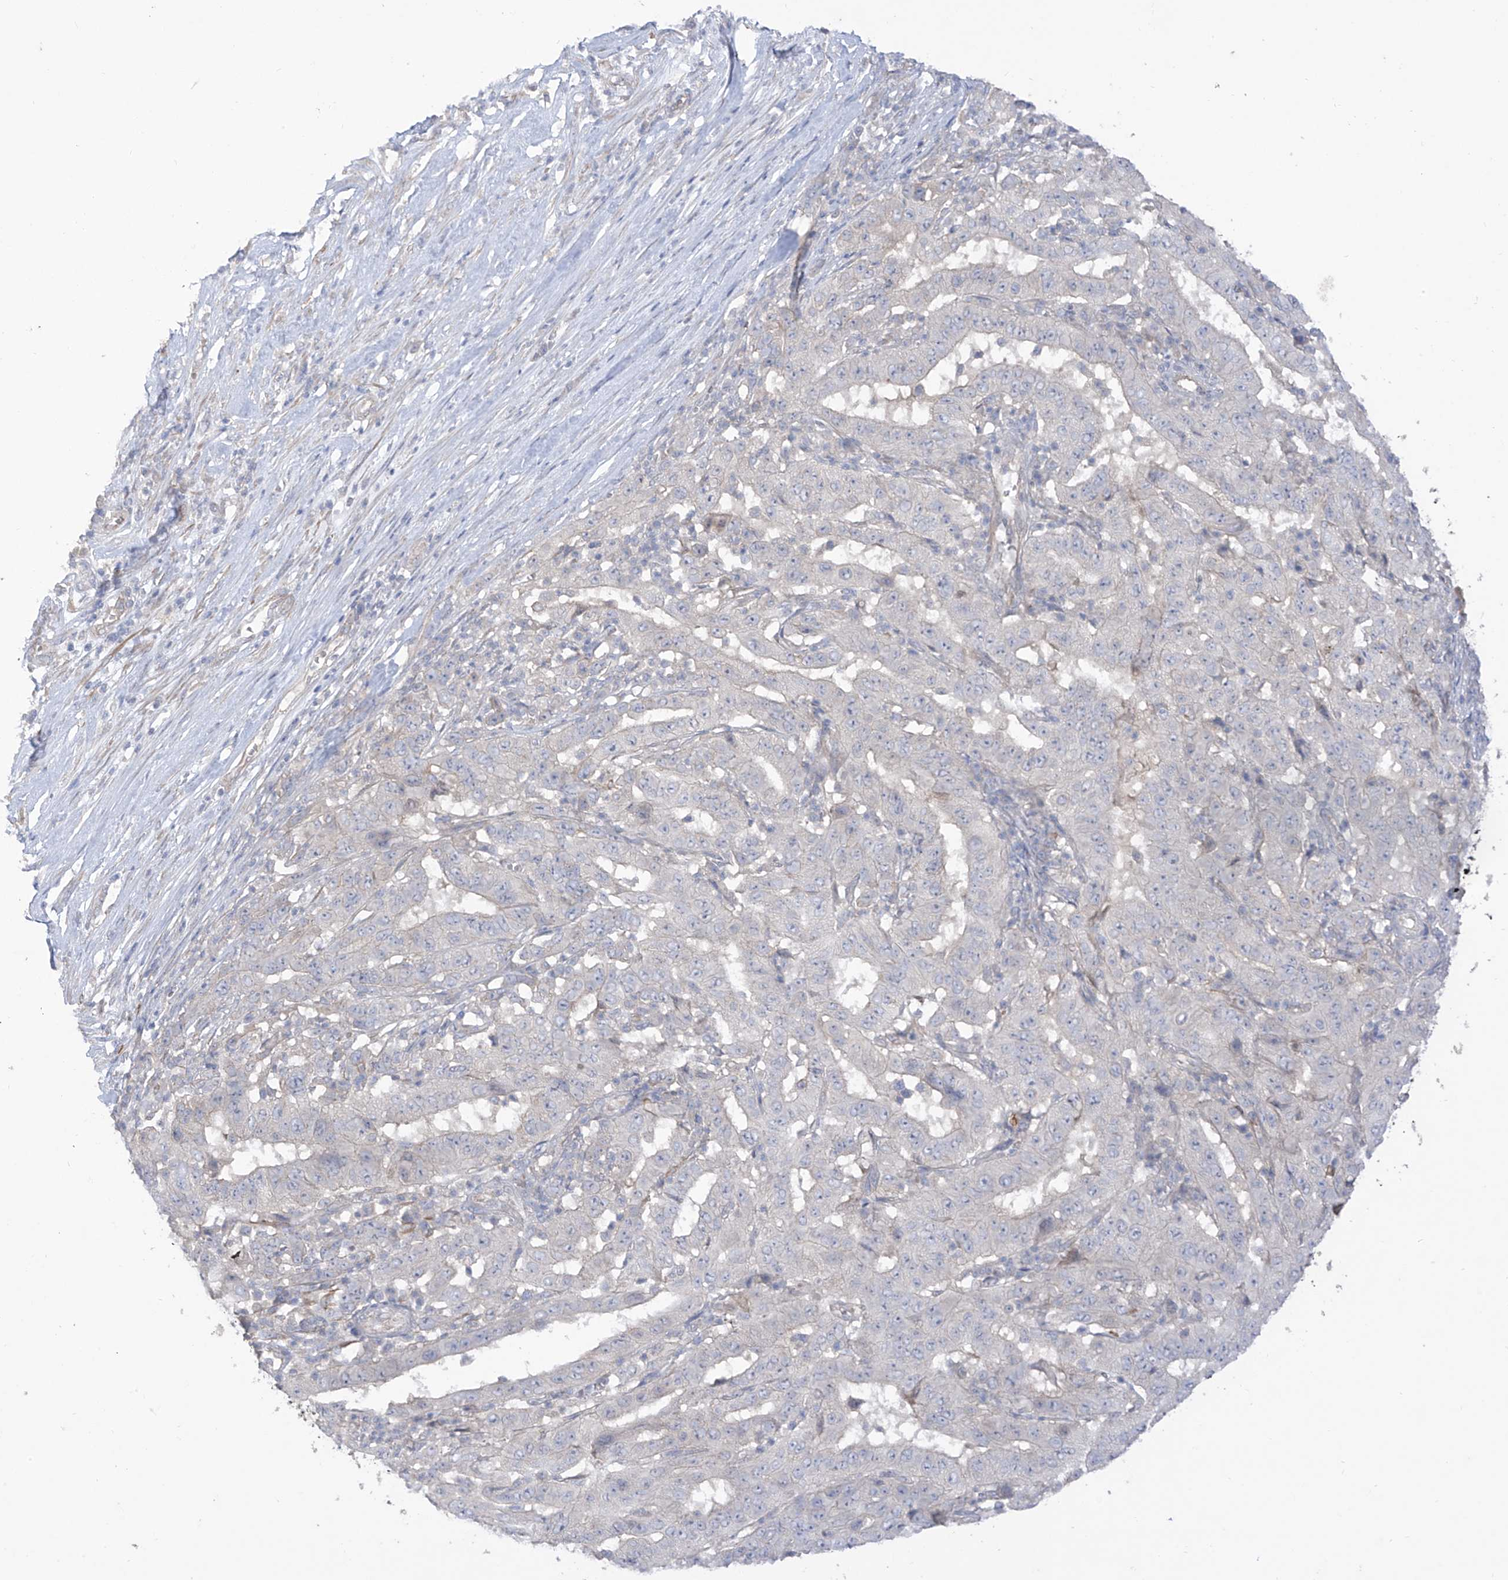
{"staining": {"intensity": "negative", "quantity": "none", "location": "none"}, "tissue": "pancreatic cancer", "cell_type": "Tumor cells", "image_type": "cancer", "snomed": [{"axis": "morphology", "description": "Adenocarcinoma, NOS"}, {"axis": "topography", "description": "Pancreas"}], "caption": "The immunohistochemistry histopathology image has no significant staining in tumor cells of pancreatic cancer (adenocarcinoma) tissue.", "gene": "EIPR1", "patient": {"sex": "male", "age": 63}}